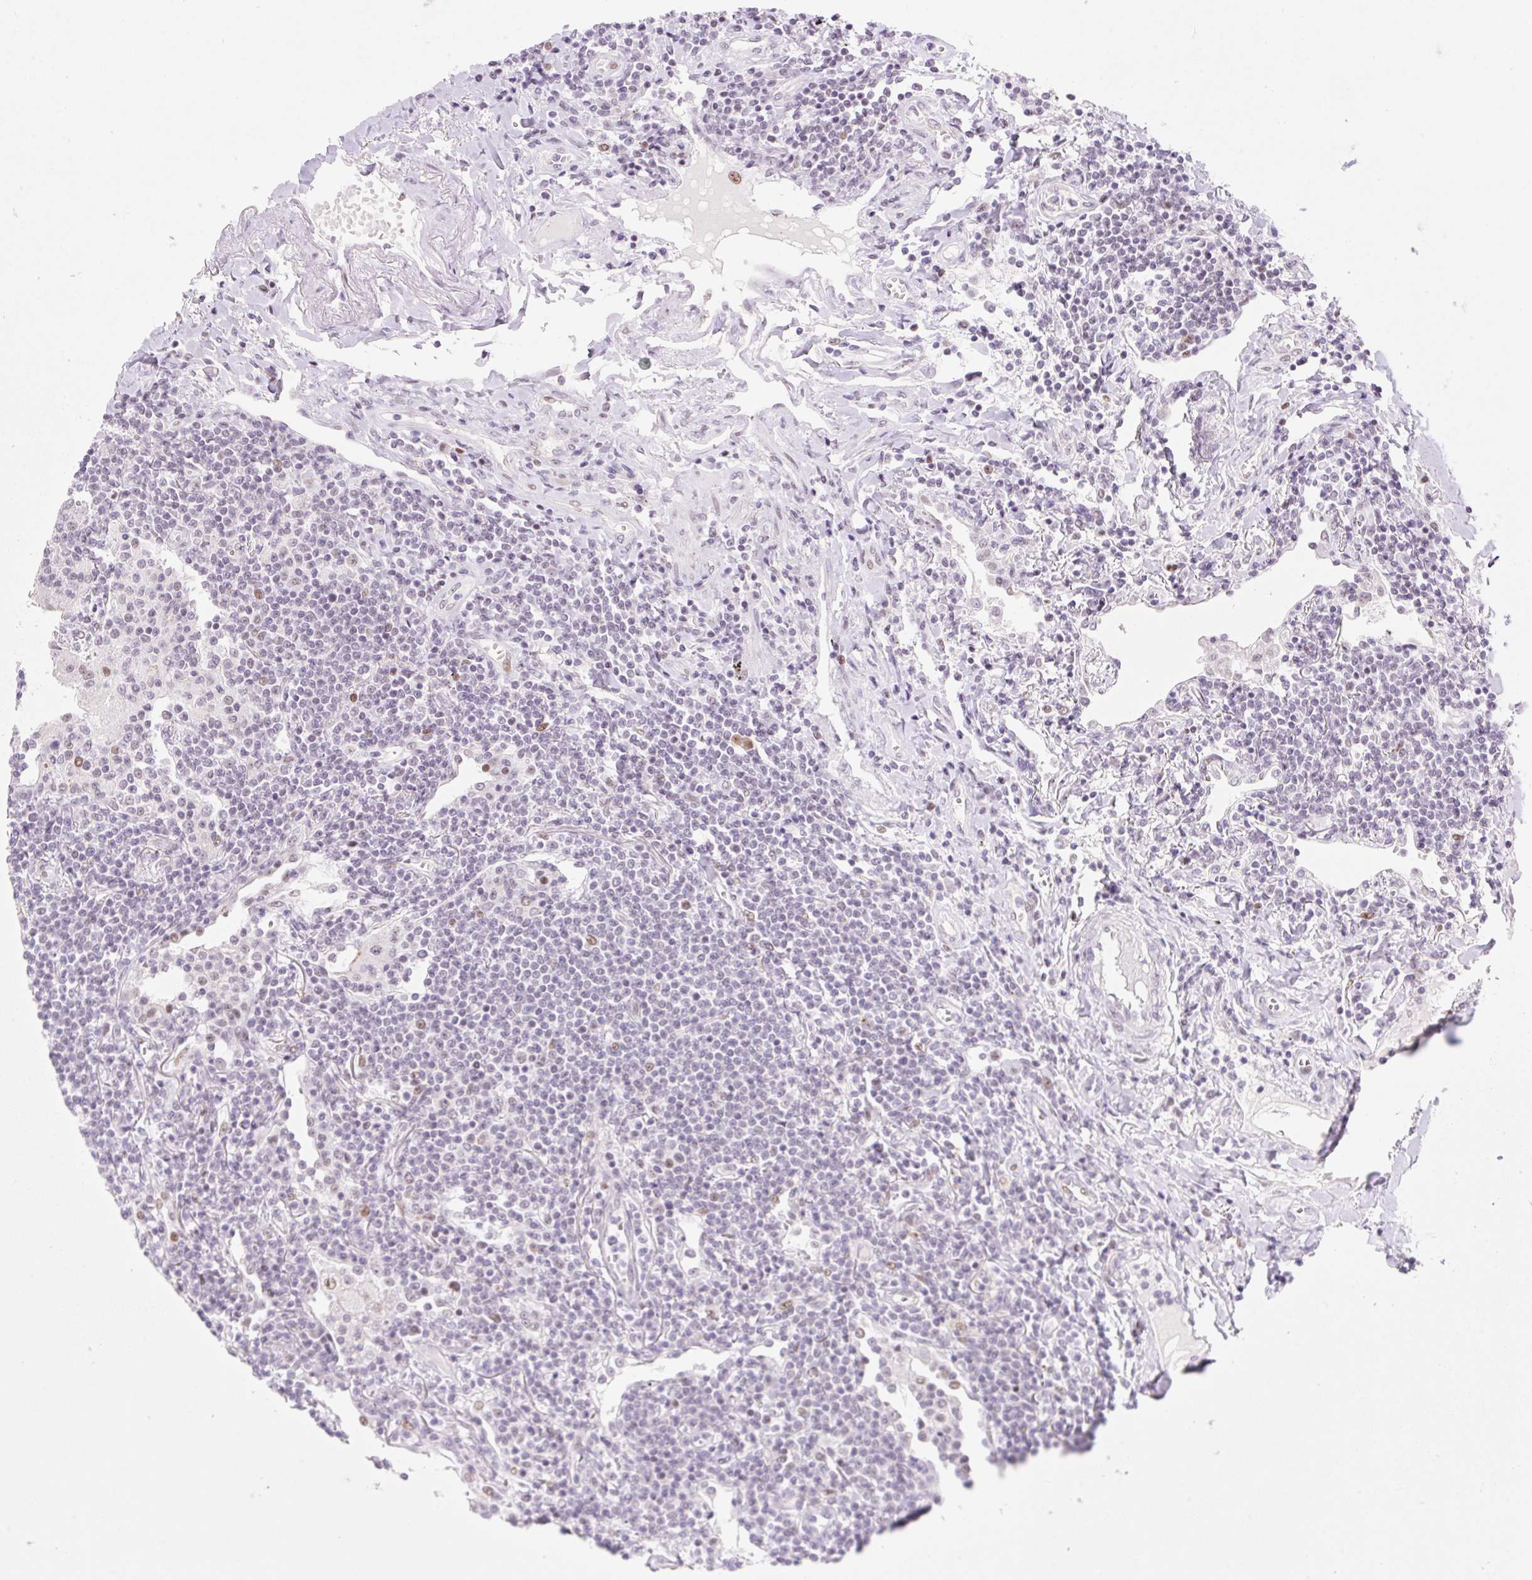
{"staining": {"intensity": "negative", "quantity": "none", "location": "none"}, "tissue": "lymphoma", "cell_type": "Tumor cells", "image_type": "cancer", "snomed": [{"axis": "morphology", "description": "Malignant lymphoma, non-Hodgkin's type, Low grade"}, {"axis": "topography", "description": "Lung"}], "caption": "This is an immunohistochemistry (IHC) histopathology image of lymphoma. There is no expression in tumor cells.", "gene": "H2BW1", "patient": {"sex": "female", "age": 71}}